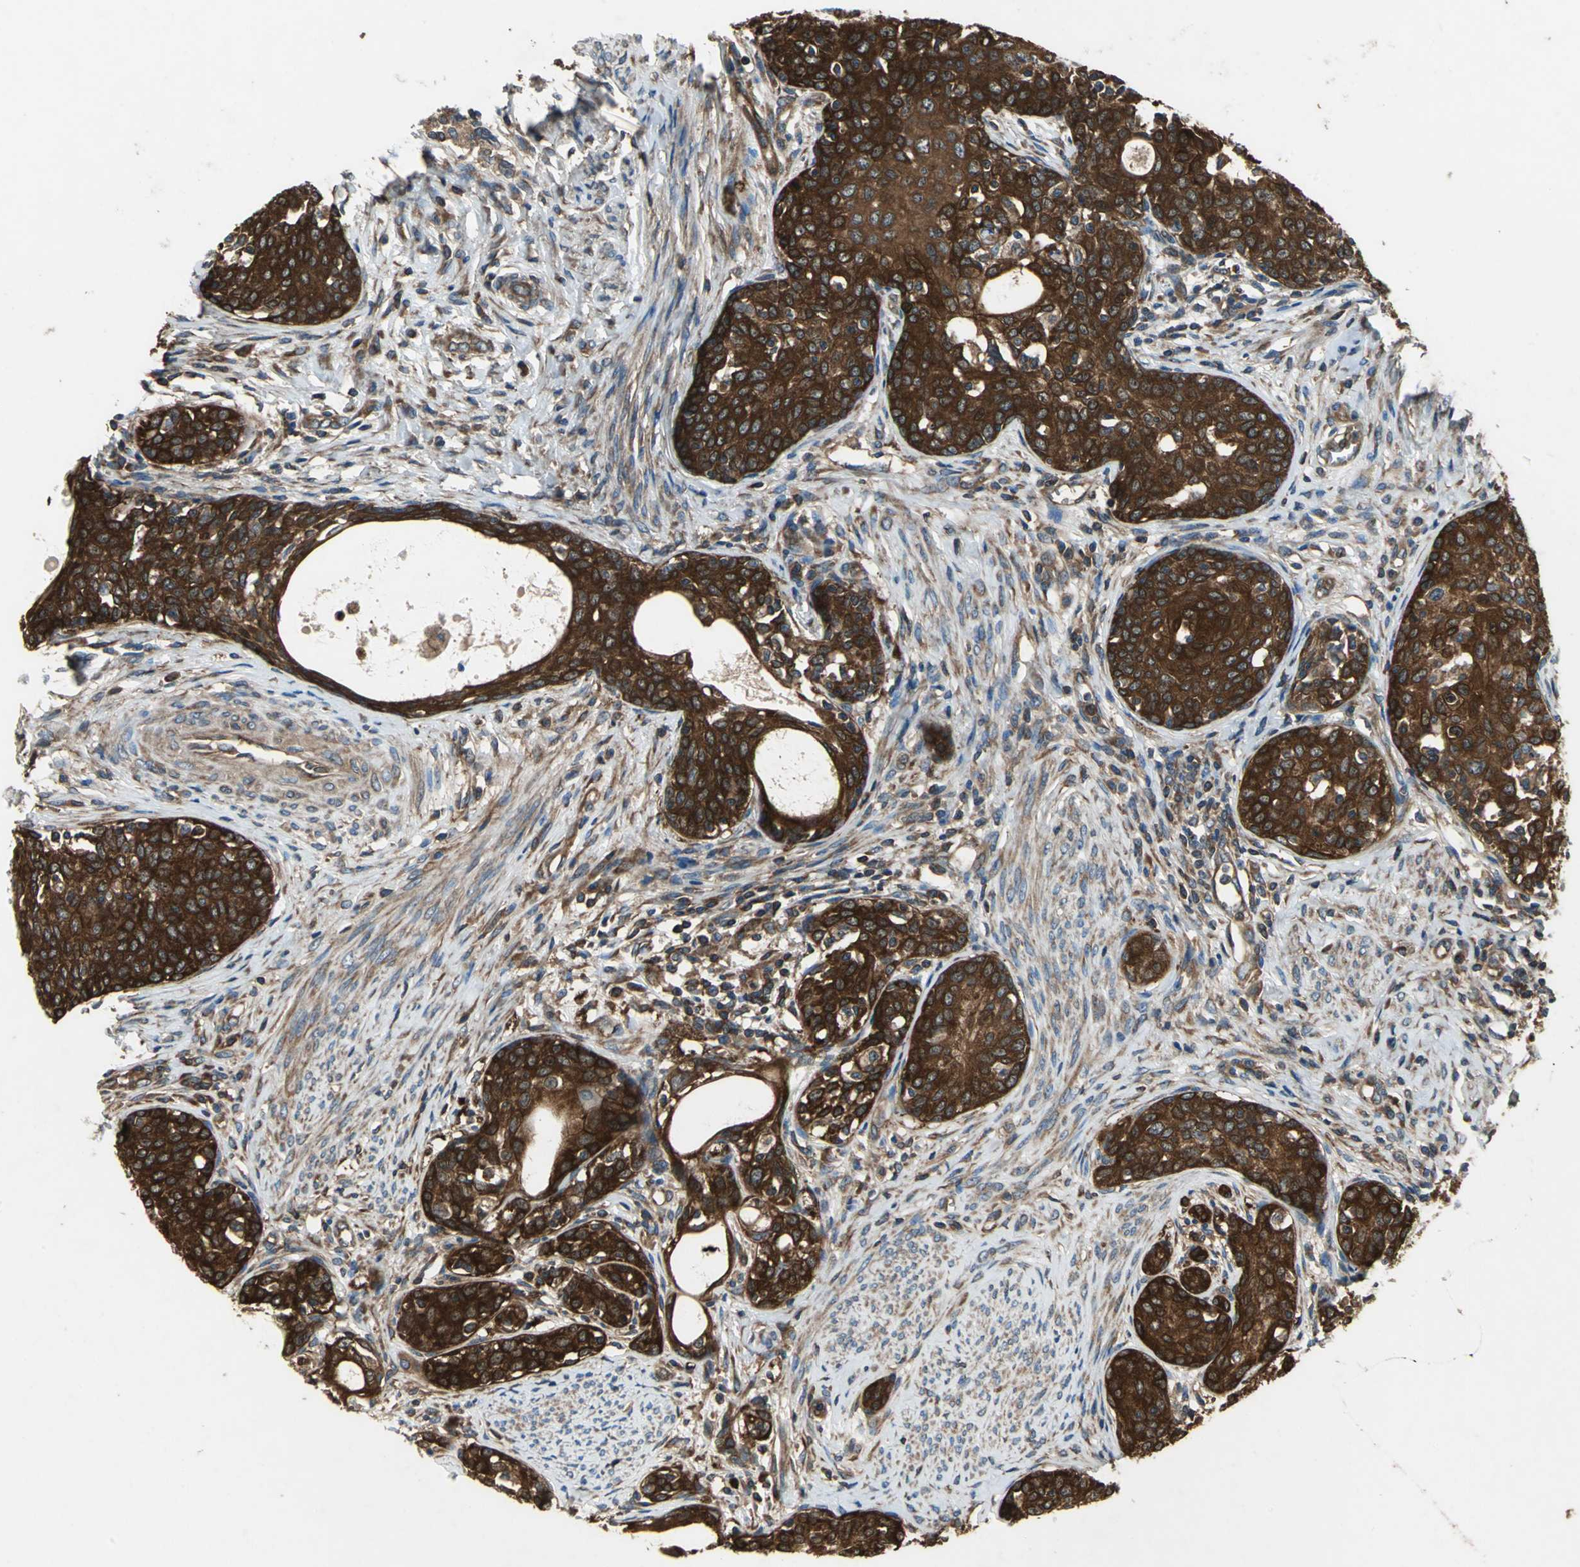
{"staining": {"intensity": "strong", "quantity": ">75%", "location": "cytoplasmic/membranous"}, "tissue": "cervical cancer", "cell_type": "Tumor cells", "image_type": "cancer", "snomed": [{"axis": "morphology", "description": "Squamous cell carcinoma, NOS"}, {"axis": "morphology", "description": "Adenocarcinoma, NOS"}, {"axis": "topography", "description": "Cervix"}], "caption": "Cervical adenocarcinoma stained with a protein marker displays strong staining in tumor cells.", "gene": "CAPN1", "patient": {"sex": "female", "age": 52}}